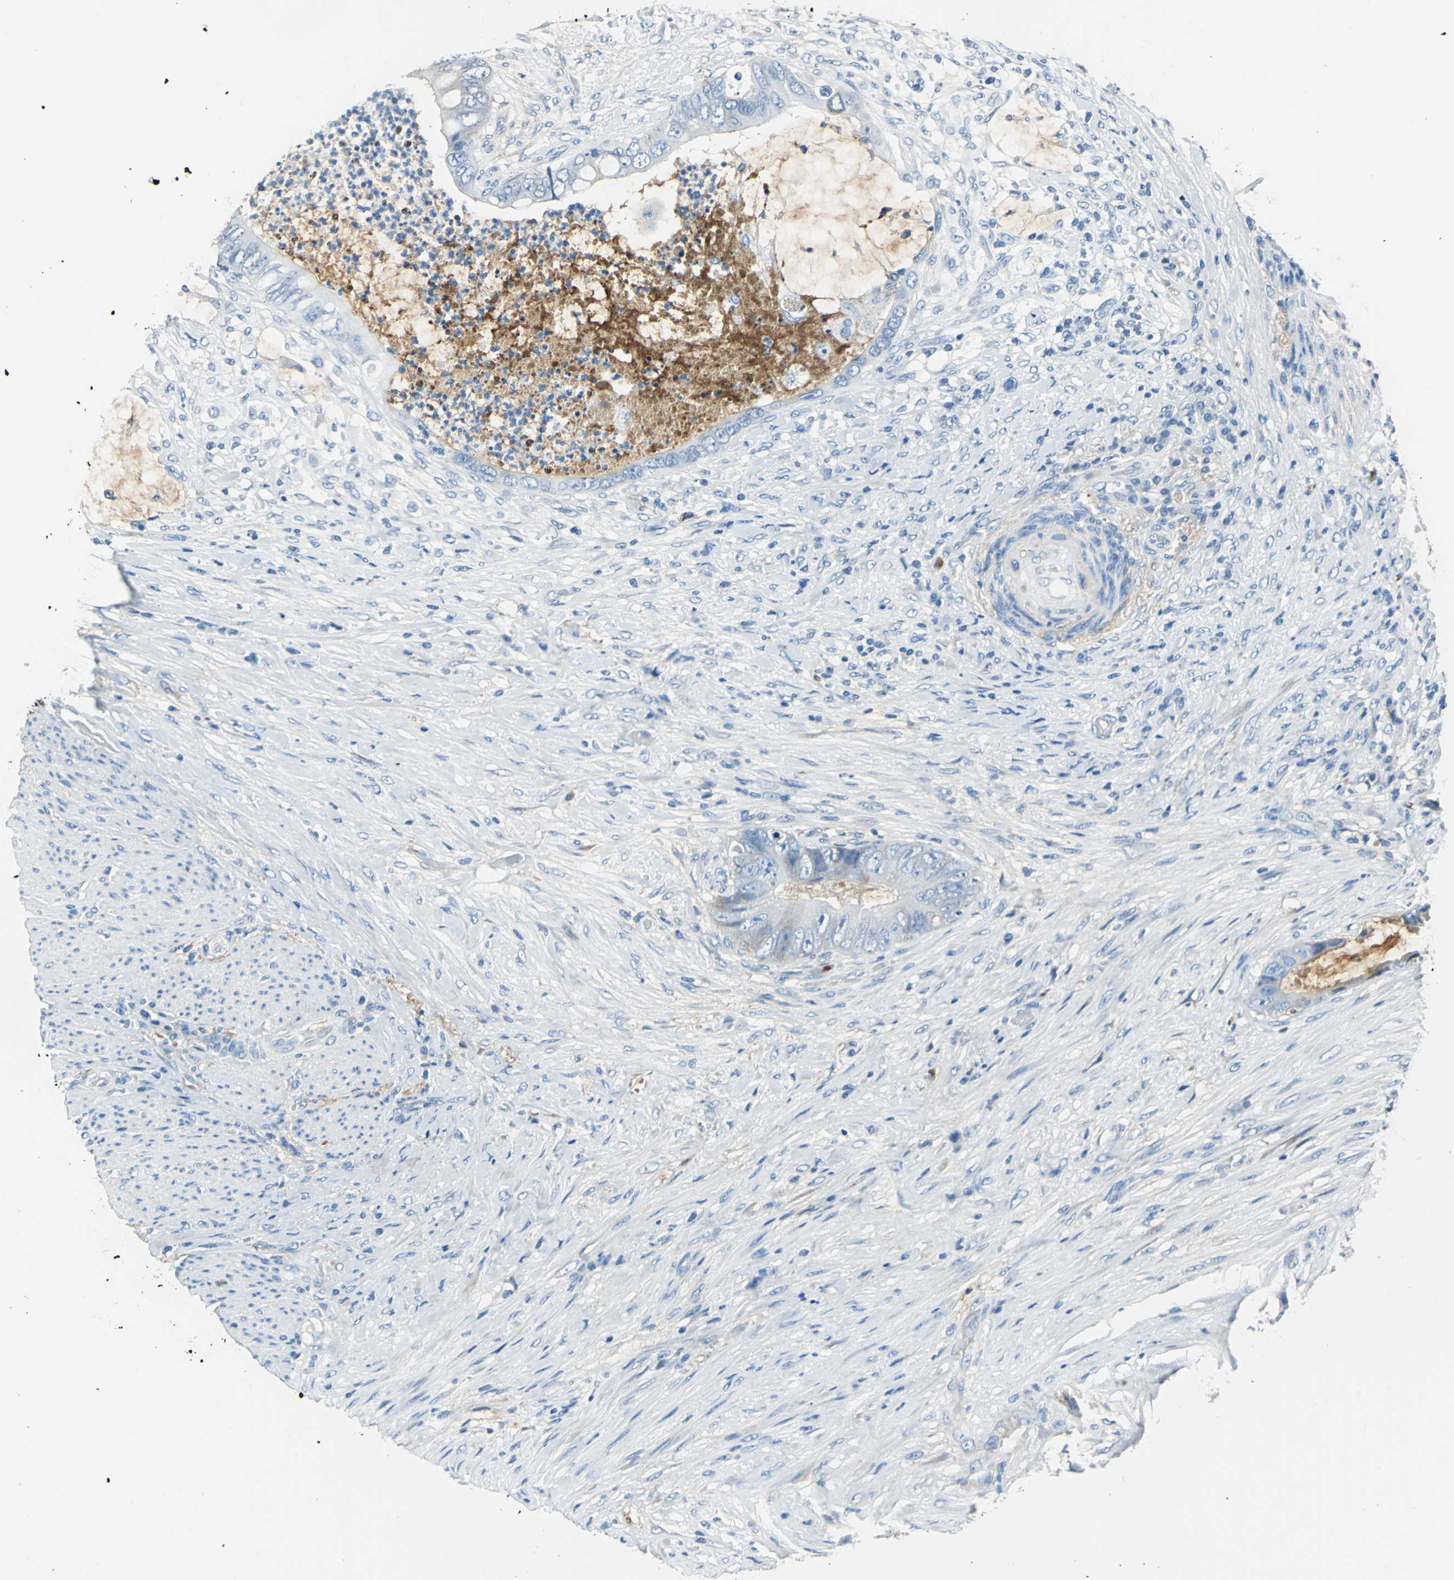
{"staining": {"intensity": "moderate", "quantity": "<25%", "location": "cytoplasmic/membranous"}, "tissue": "colorectal cancer", "cell_type": "Tumor cells", "image_type": "cancer", "snomed": [{"axis": "morphology", "description": "Adenocarcinoma, NOS"}, {"axis": "topography", "description": "Rectum"}], "caption": "Protein staining of adenocarcinoma (colorectal) tissue demonstrates moderate cytoplasmic/membranous positivity in approximately <25% of tumor cells.", "gene": "ALB", "patient": {"sex": "female", "age": 77}}